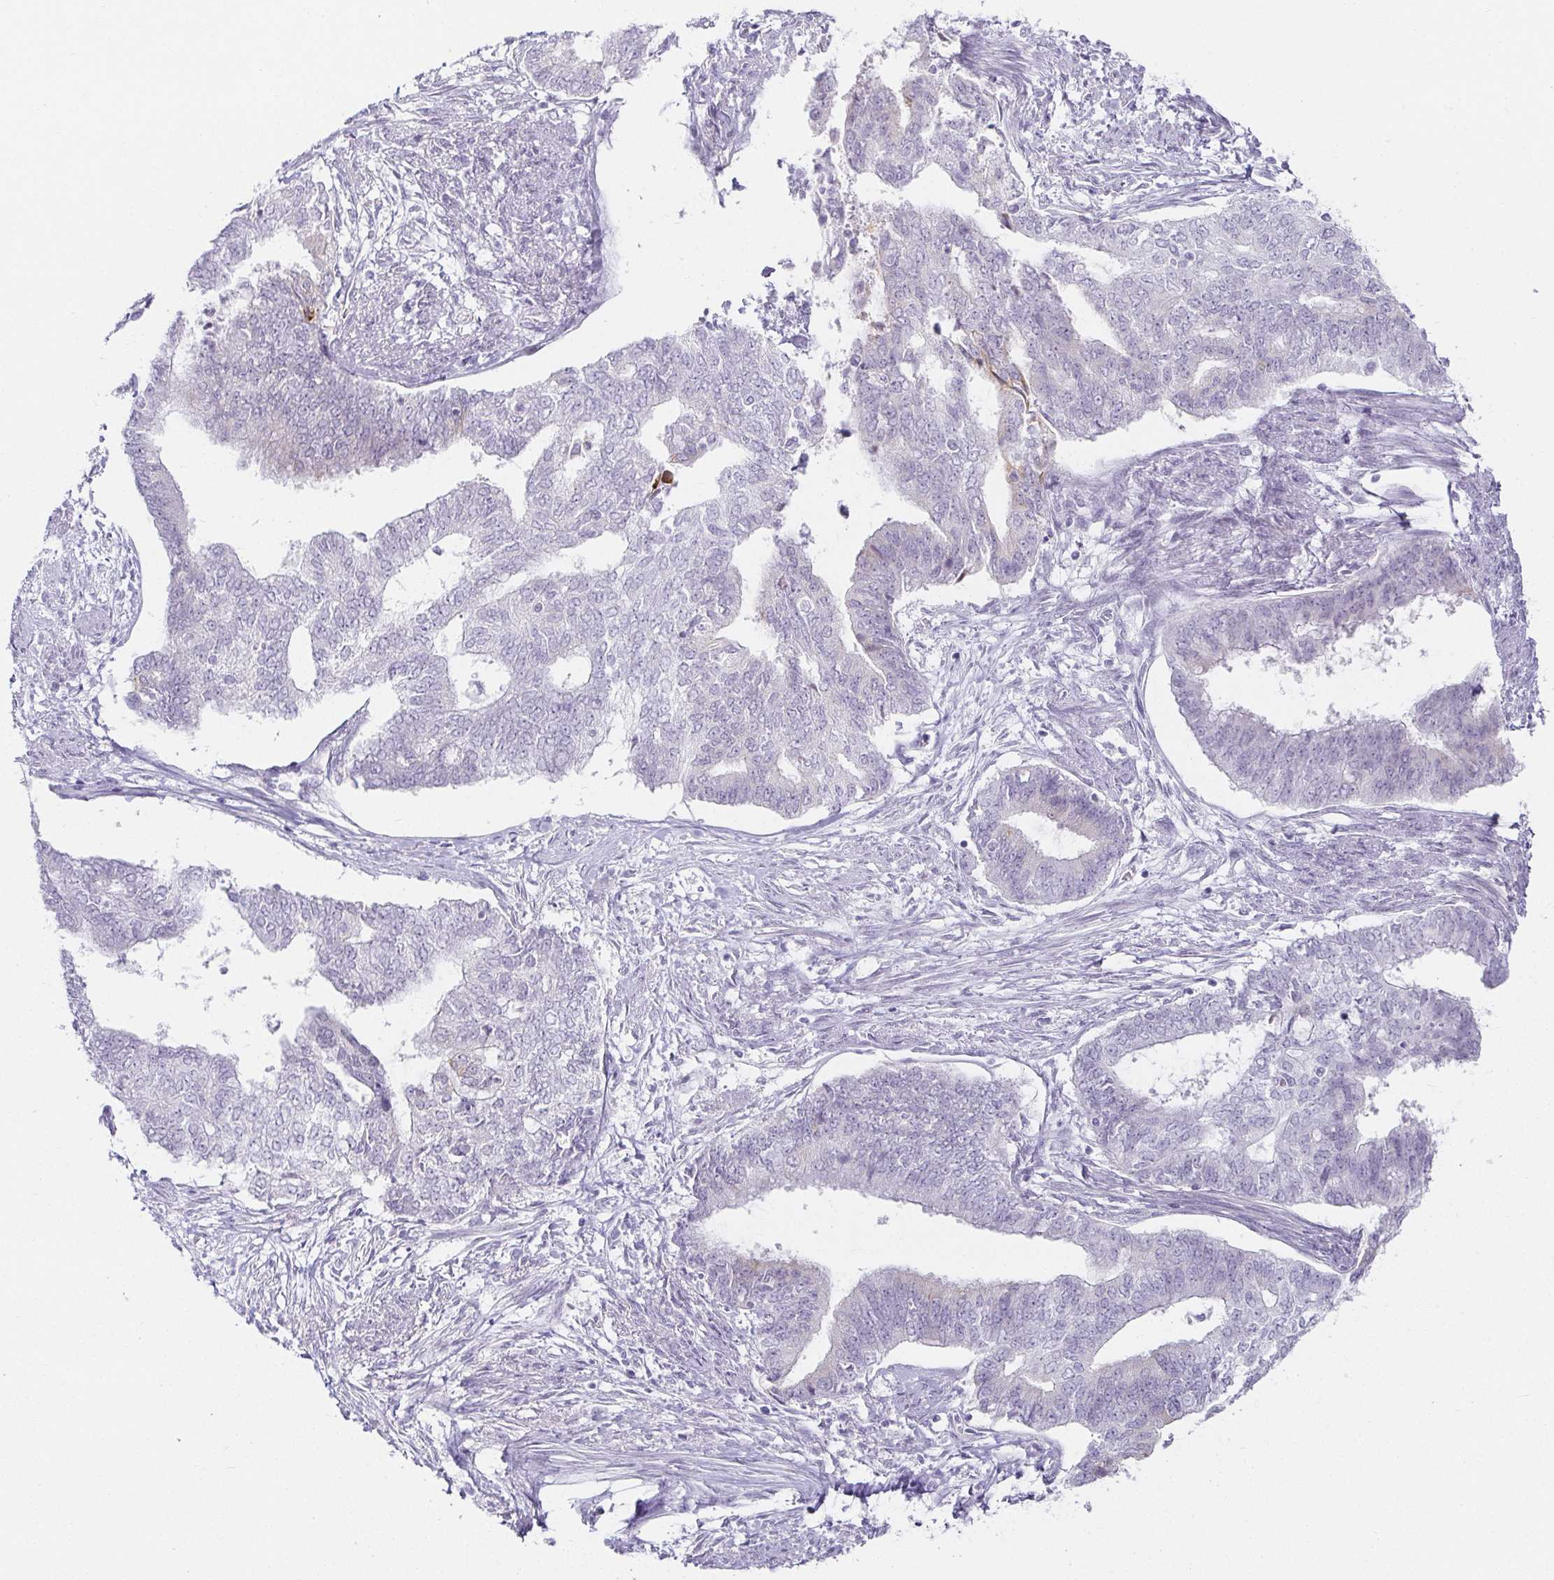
{"staining": {"intensity": "negative", "quantity": "none", "location": "none"}, "tissue": "endometrial cancer", "cell_type": "Tumor cells", "image_type": "cancer", "snomed": [{"axis": "morphology", "description": "Adenocarcinoma, NOS"}, {"axis": "topography", "description": "Endometrium"}], "caption": "Immunohistochemistry (IHC) image of neoplastic tissue: endometrial adenocarcinoma stained with DAB demonstrates no significant protein positivity in tumor cells. The staining is performed using DAB brown chromogen with nuclei counter-stained in using hematoxylin.", "gene": "ACAN", "patient": {"sex": "female", "age": 65}}